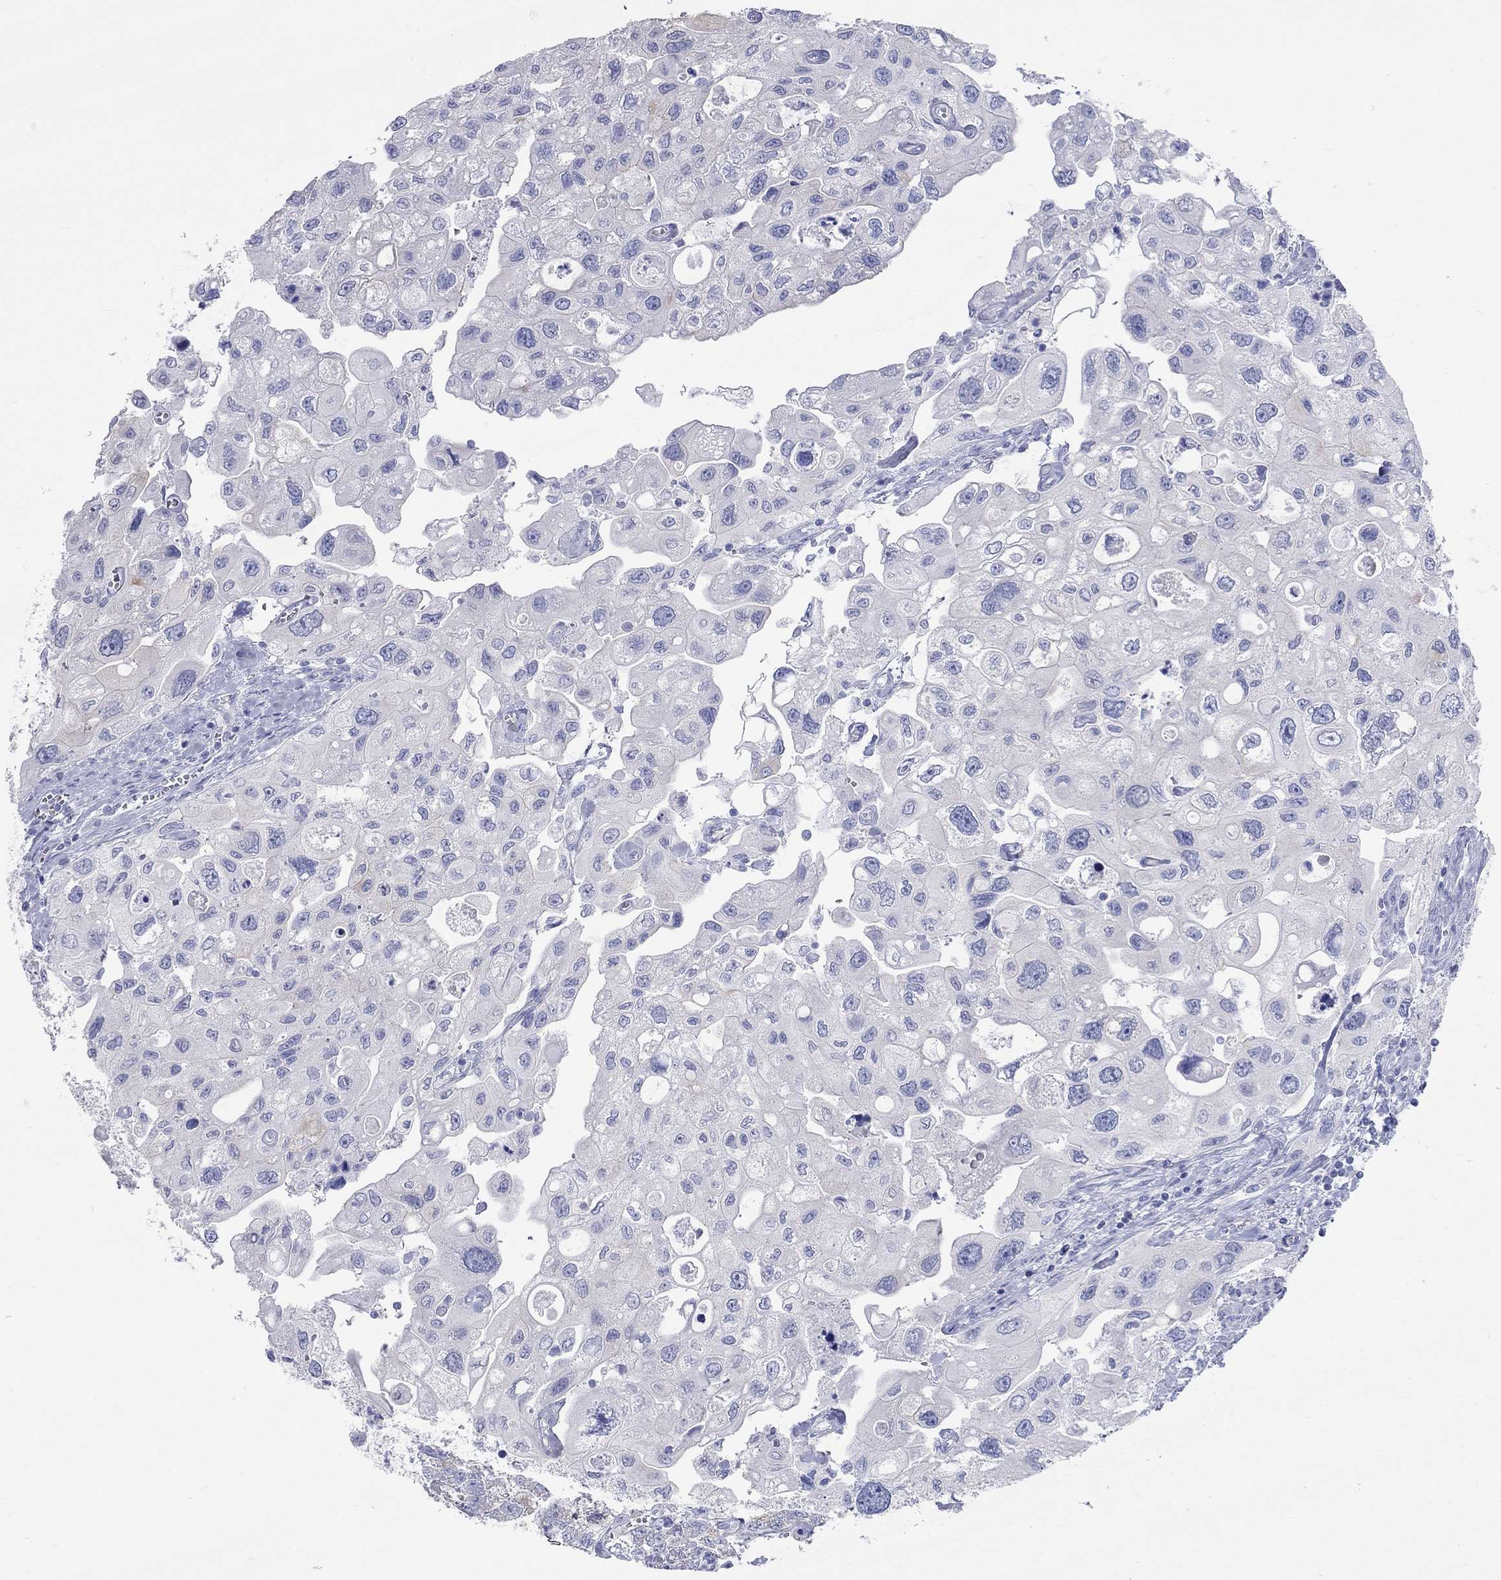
{"staining": {"intensity": "negative", "quantity": "none", "location": "none"}, "tissue": "urothelial cancer", "cell_type": "Tumor cells", "image_type": "cancer", "snomed": [{"axis": "morphology", "description": "Urothelial carcinoma, High grade"}, {"axis": "topography", "description": "Urinary bladder"}], "caption": "This is an IHC photomicrograph of human urothelial carcinoma (high-grade). There is no positivity in tumor cells.", "gene": "SPATA9", "patient": {"sex": "male", "age": 59}}